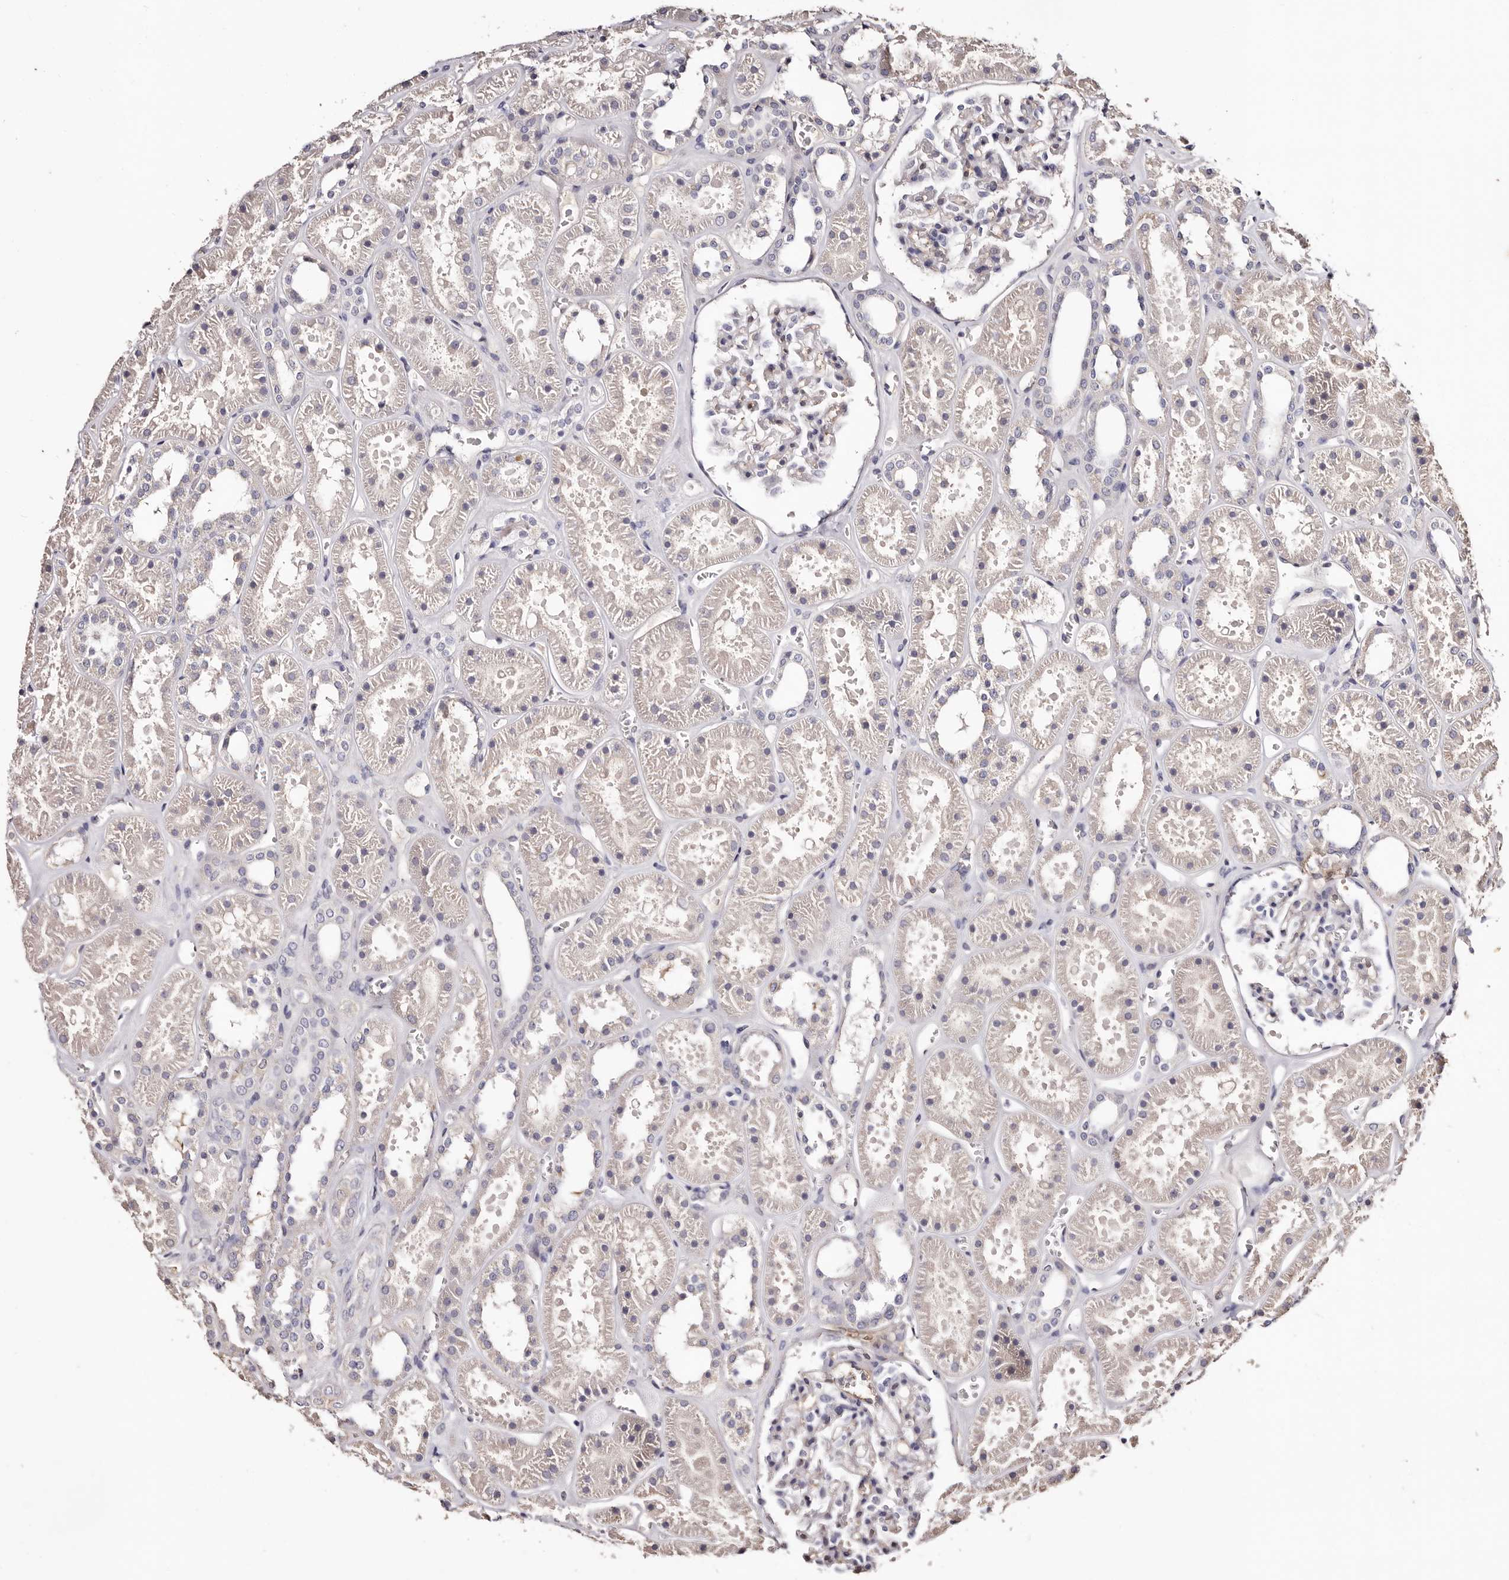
{"staining": {"intensity": "negative", "quantity": "none", "location": "none"}, "tissue": "kidney", "cell_type": "Cells in glomeruli", "image_type": "normal", "snomed": [{"axis": "morphology", "description": "Normal tissue, NOS"}, {"axis": "topography", "description": "Kidney"}], "caption": "This is an immunohistochemistry (IHC) micrograph of unremarkable human kidney. There is no staining in cells in glomeruli.", "gene": "TGM2", "patient": {"sex": "female", "age": 41}}